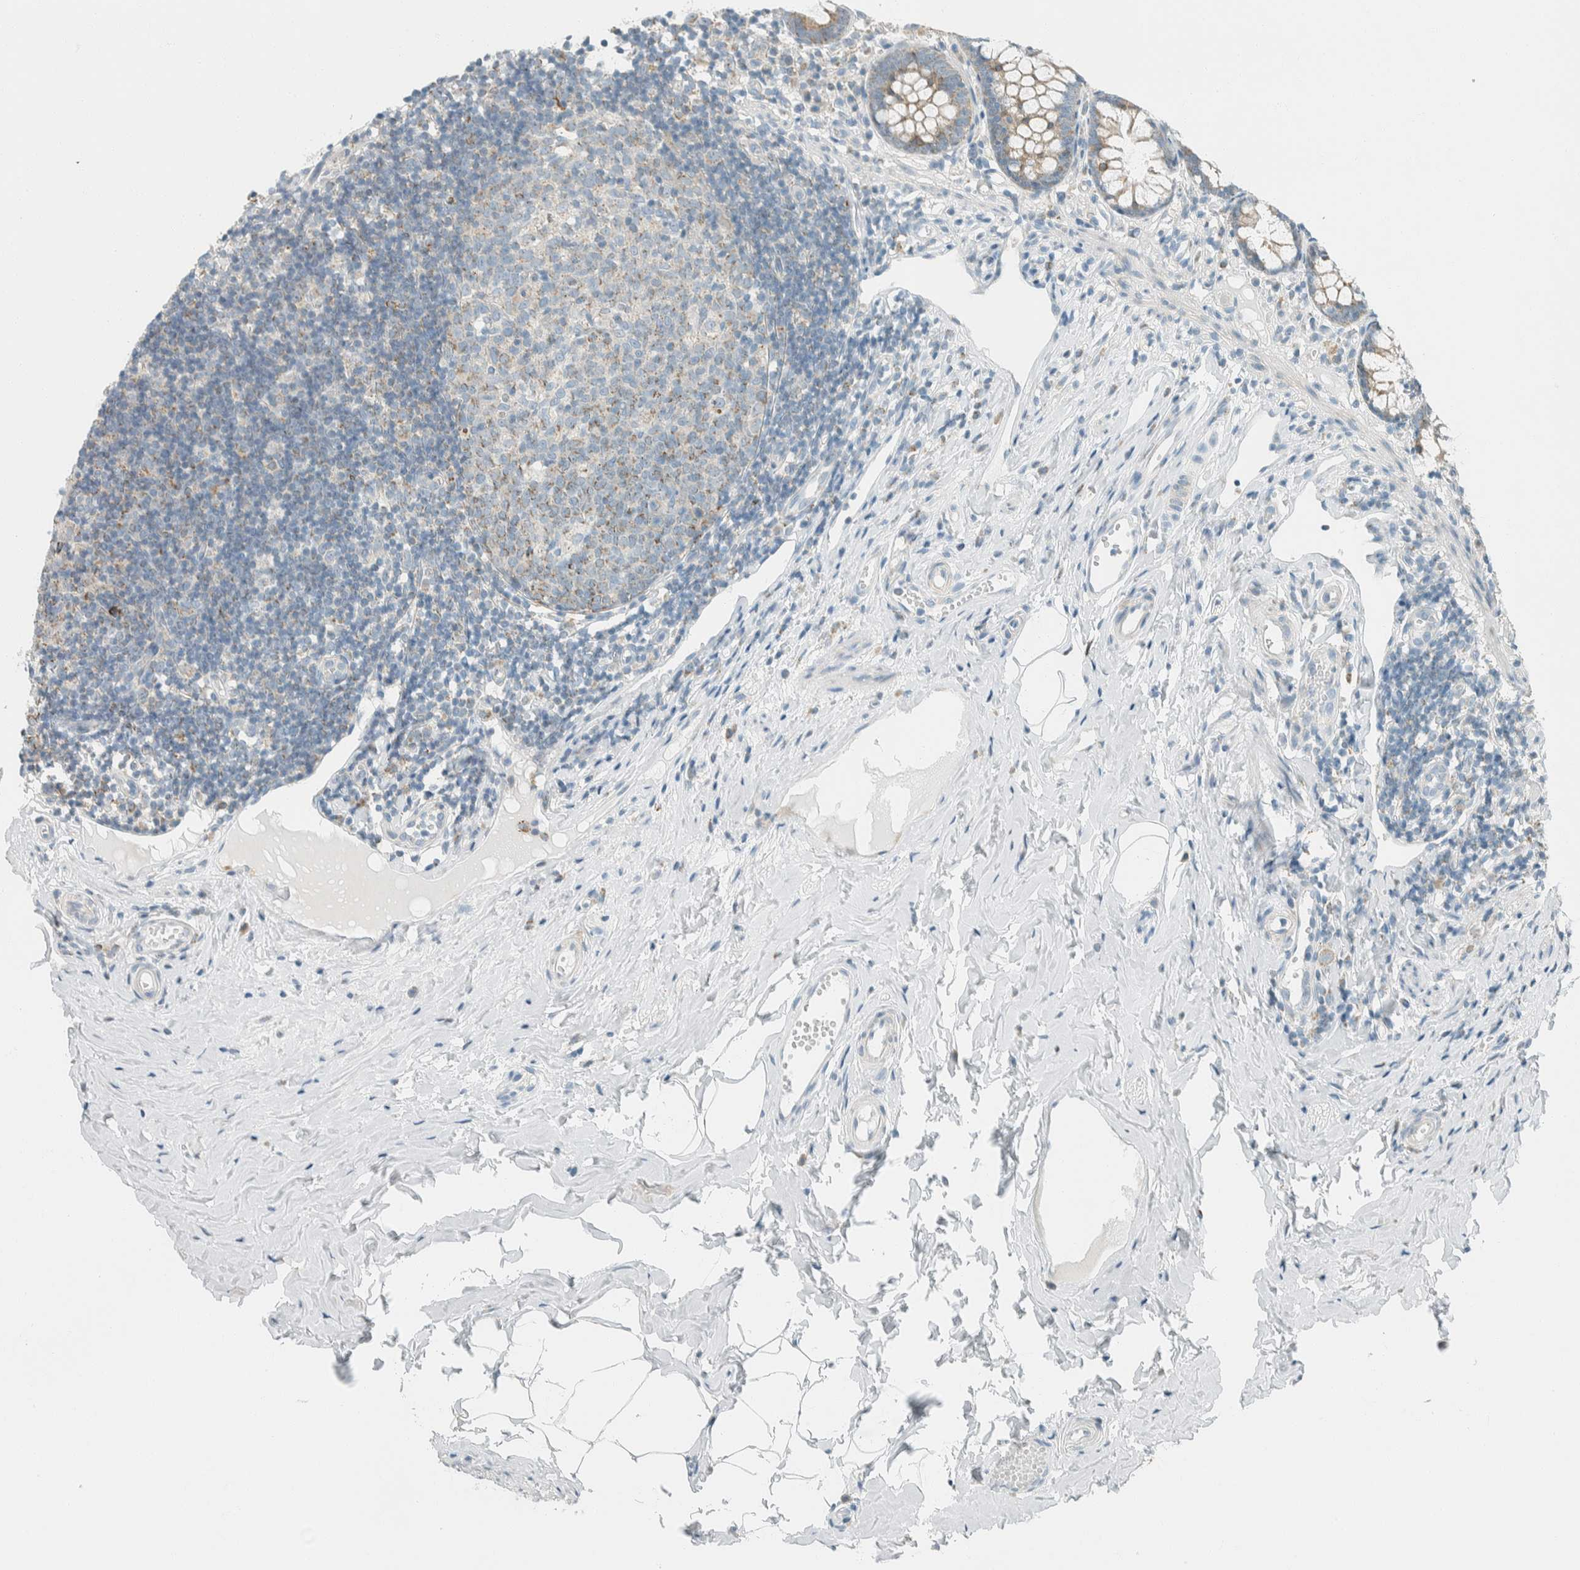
{"staining": {"intensity": "moderate", "quantity": "25%-75%", "location": "cytoplasmic/membranous"}, "tissue": "appendix", "cell_type": "Glandular cells", "image_type": "normal", "snomed": [{"axis": "morphology", "description": "Normal tissue, NOS"}, {"axis": "topography", "description": "Appendix"}], "caption": "Immunohistochemical staining of unremarkable human appendix displays 25%-75% levels of moderate cytoplasmic/membranous protein expression in approximately 25%-75% of glandular cells. (Brightfield microscopy of DAB IHC at high magnification).", "gene": "AARSD1", "patient": {"sex": "female", "age": 20}}